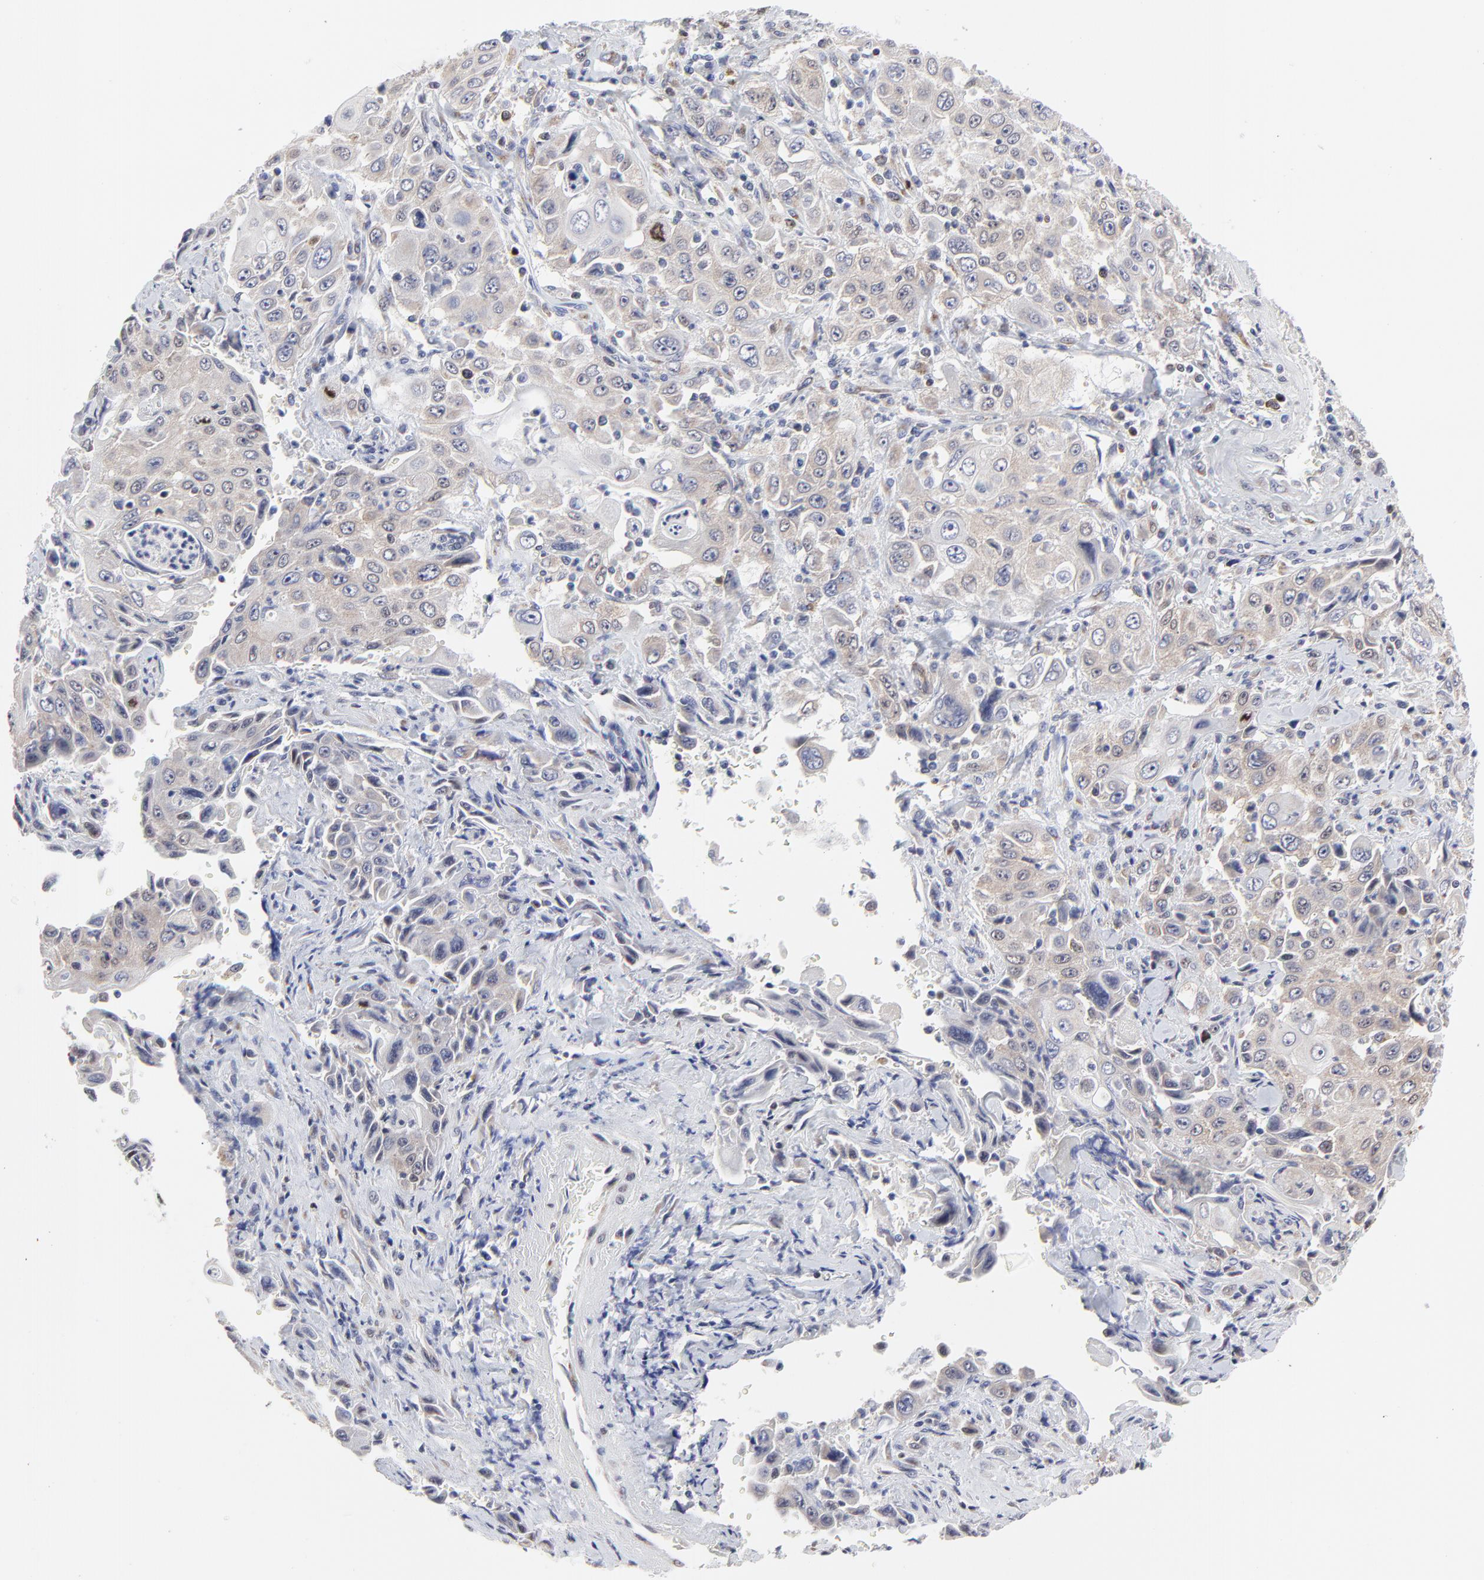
{"staining": {"intensity": "weak", "quantity": "25%-75%", "location": "cytoplasmic/membranous"}, "tissue": "pancreatic cancer", "cell_type": "Tumor cells", "image_type": "cancer", "snomed": [{"axis": "morphology", "description": "Adenocarcinoma, NOS"}, {"axis": "topography", "description": "Pancreas"}], "caption": "Adenocarcinoma (pancreatic) stained for a protein (brown) demonstrates weak cytoplasmic/membranous positive staining in about 25%-75% of tumor cells.", "gene": "NCAPH", "patient": {"sex": "male", "age": 70}}